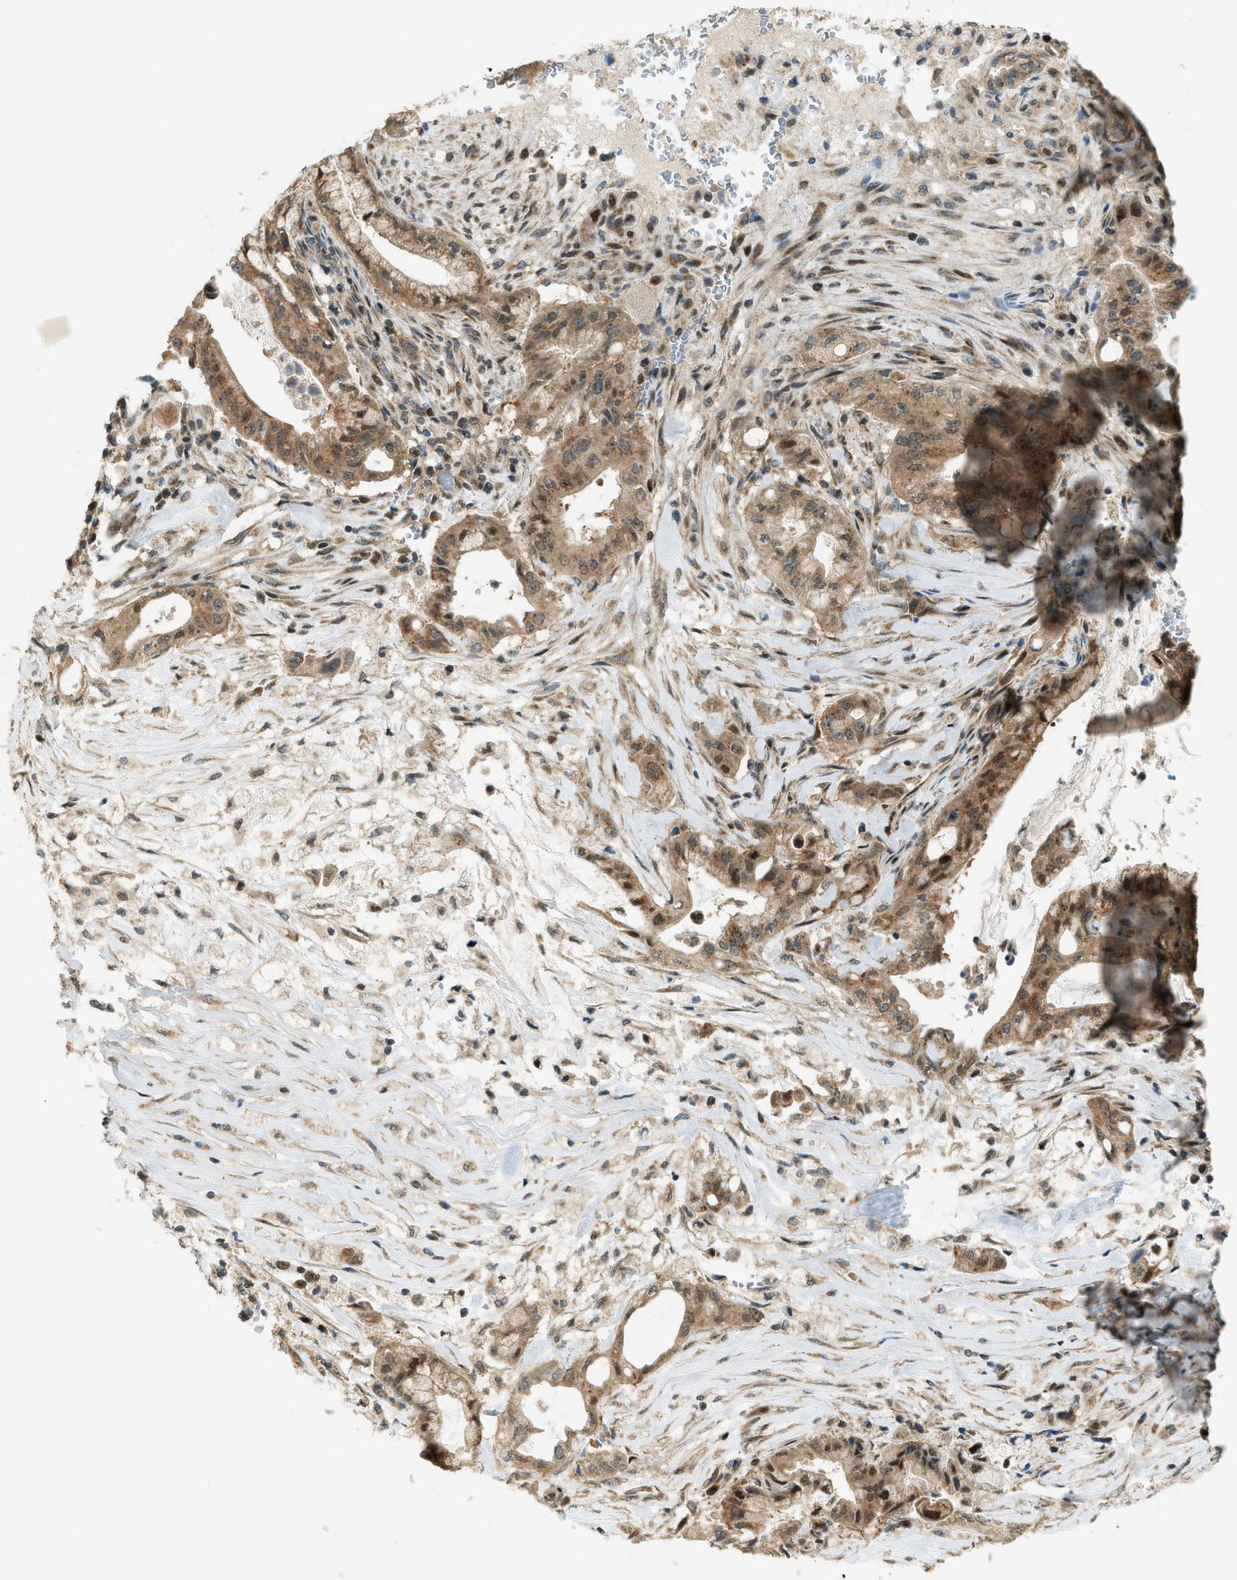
{"staining": {"intensity": "moderate", "quantity": ">75%", "location": "cytoplasmic/membranous"}, "tissue": "pancreatic cancer", "cell_type": "Tumor cells", "image_type": "cancer", "snomed": [{"axis": "morphology", "description": "Adenocarcinoma, NOS"}, {"axis": "topography", "description": "Pancreas"}], "caption": "This image shows IHC staining of adenocarcinoma (pancreatic), with medium moderate cytoplasmic/membranous staining in approximately >75% of tumor cells.", "gene": "CCDC186", "patient": {"sex": "female", "age": 73}}